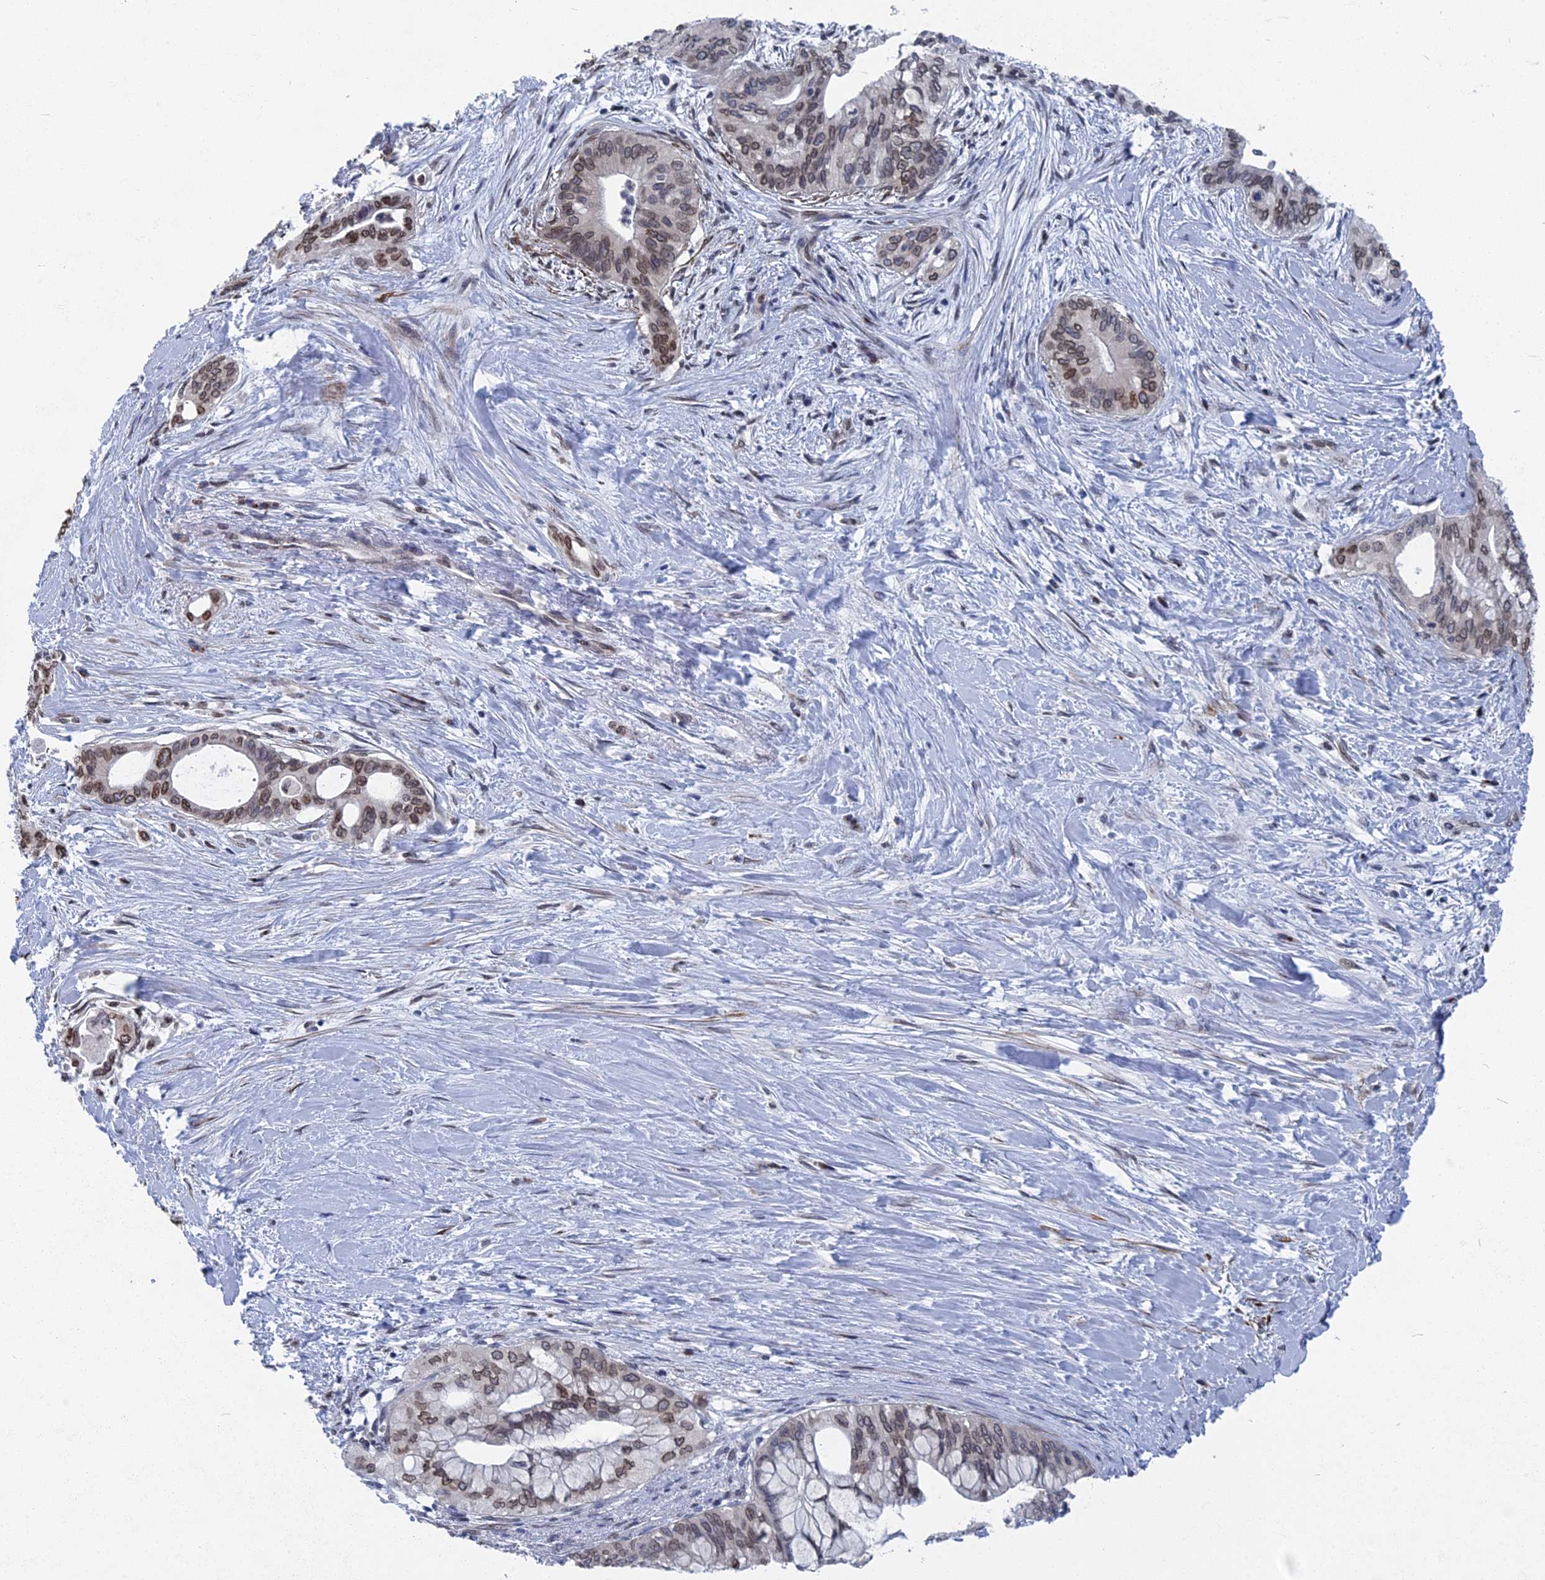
{"staining": {"intensity": "moderate", "quantity": "25%-75%", "location": "nuclear"}, "tissue": "pancreatic cancer", "cell_type": "Tumor cells", "image_type": "cancer", "snomed": [{"axis": "morphology", "description": "Adenocarcinoma, NOS"}, {"axis": "topography", "description": "Pancreas"}], "caption": "Adenocarcinoma (pancreatic) stained for a protein (brown) exhibits moderate nuclear positive expression in about 25%-75% of tumor cells.", "gene": "MTRF1", "patient": {"sex": "male", "age": 46}}